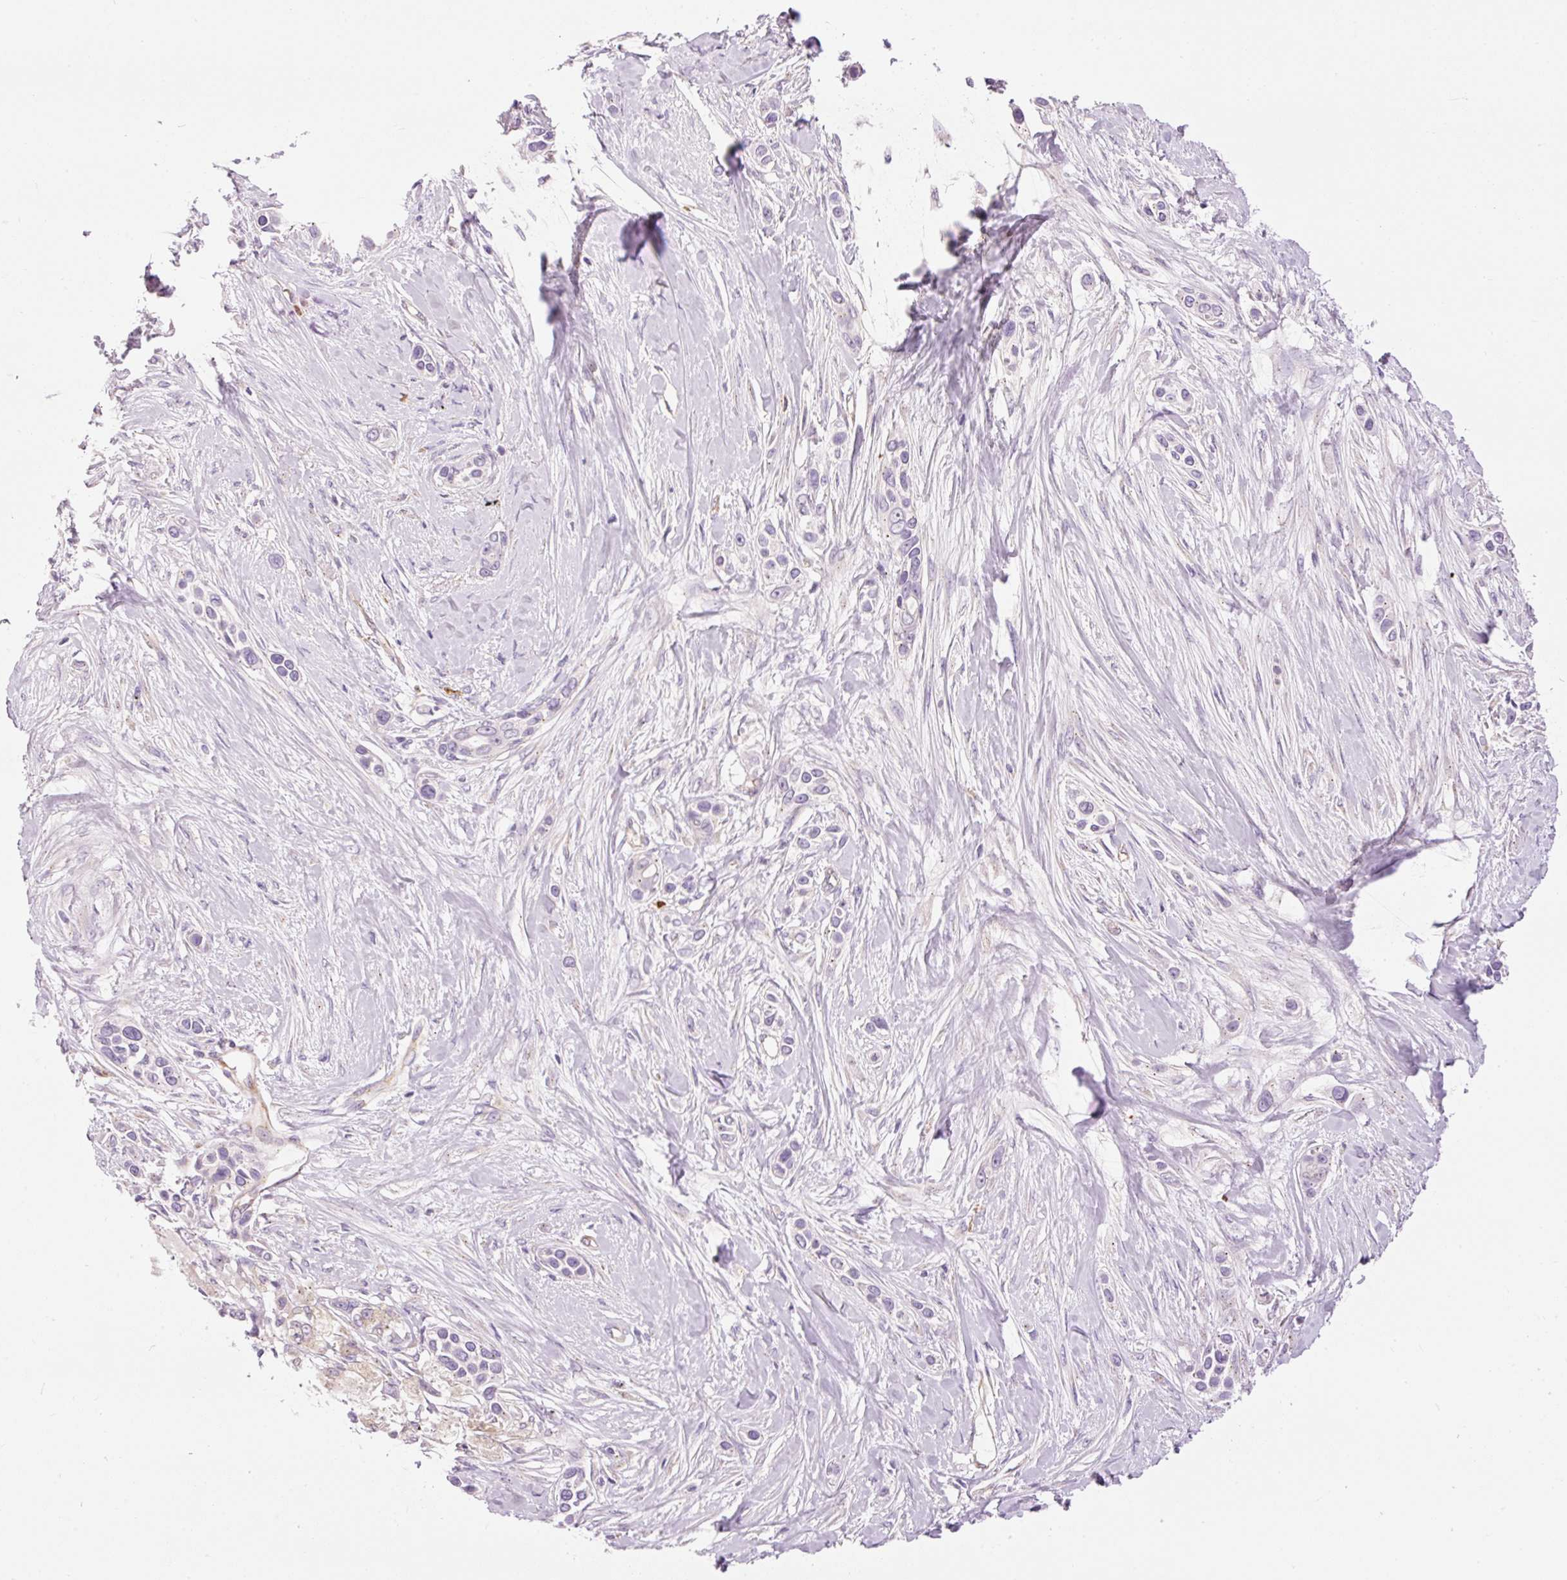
{"staining": {"intensity": "negative", "quantity": "none", "location": "none"}, "tissue": "skin cancer", "cell_type": "Tumor cells", "image_type": "cancer", "snomed": [{"axis": "morphology", "description": "Squamous cell carcinoma, NOS"}, {"axis": "topography", "description": "Skin"}], "caption": "Tumor cells show no significant protein positivity in squamous cell carcinoma (skin).", "gene": "PNPLA5", "patient": {"sex": "female", "age": 69}}